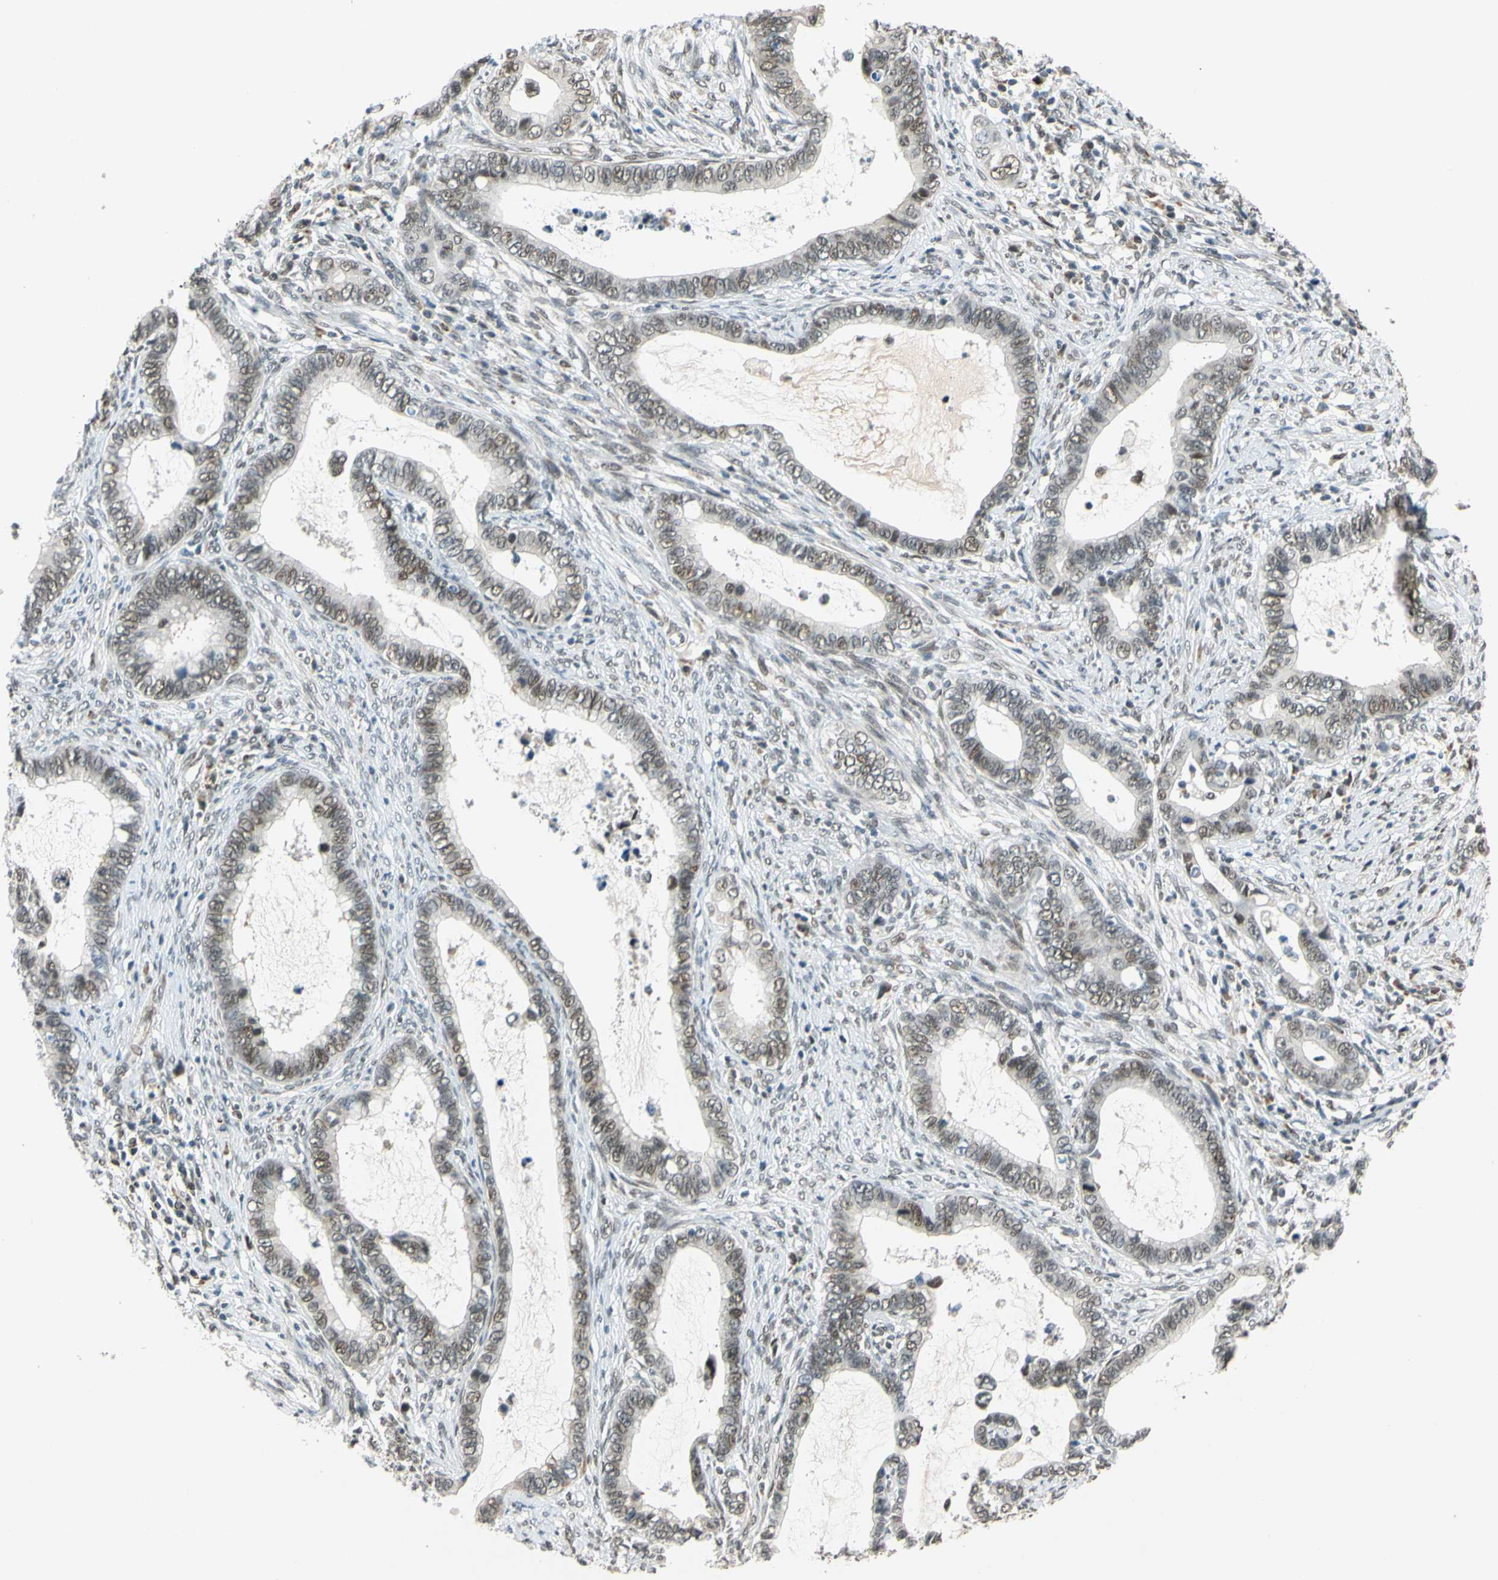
{"staining": {"intensity": "moderate", "quantity": ">75%", "location": "nuclear"}, "tissue": "cervical cancer", "cell_type": "Tumor cells", "image_type": "cancer", "snomed": [{"axis": "morphology", "description": "Adenocarcinoma, NOS"}, {"axis": "topography", "description": "Cervix"}], "caption": "This is a photomicrograph of IHC staining of cervical cancer (adenocarcinoma), which shows moderate positivity in the nuclear of tumor cells.", "gene": "POGZ", "patient": {"sex": "female", "age": 44}}